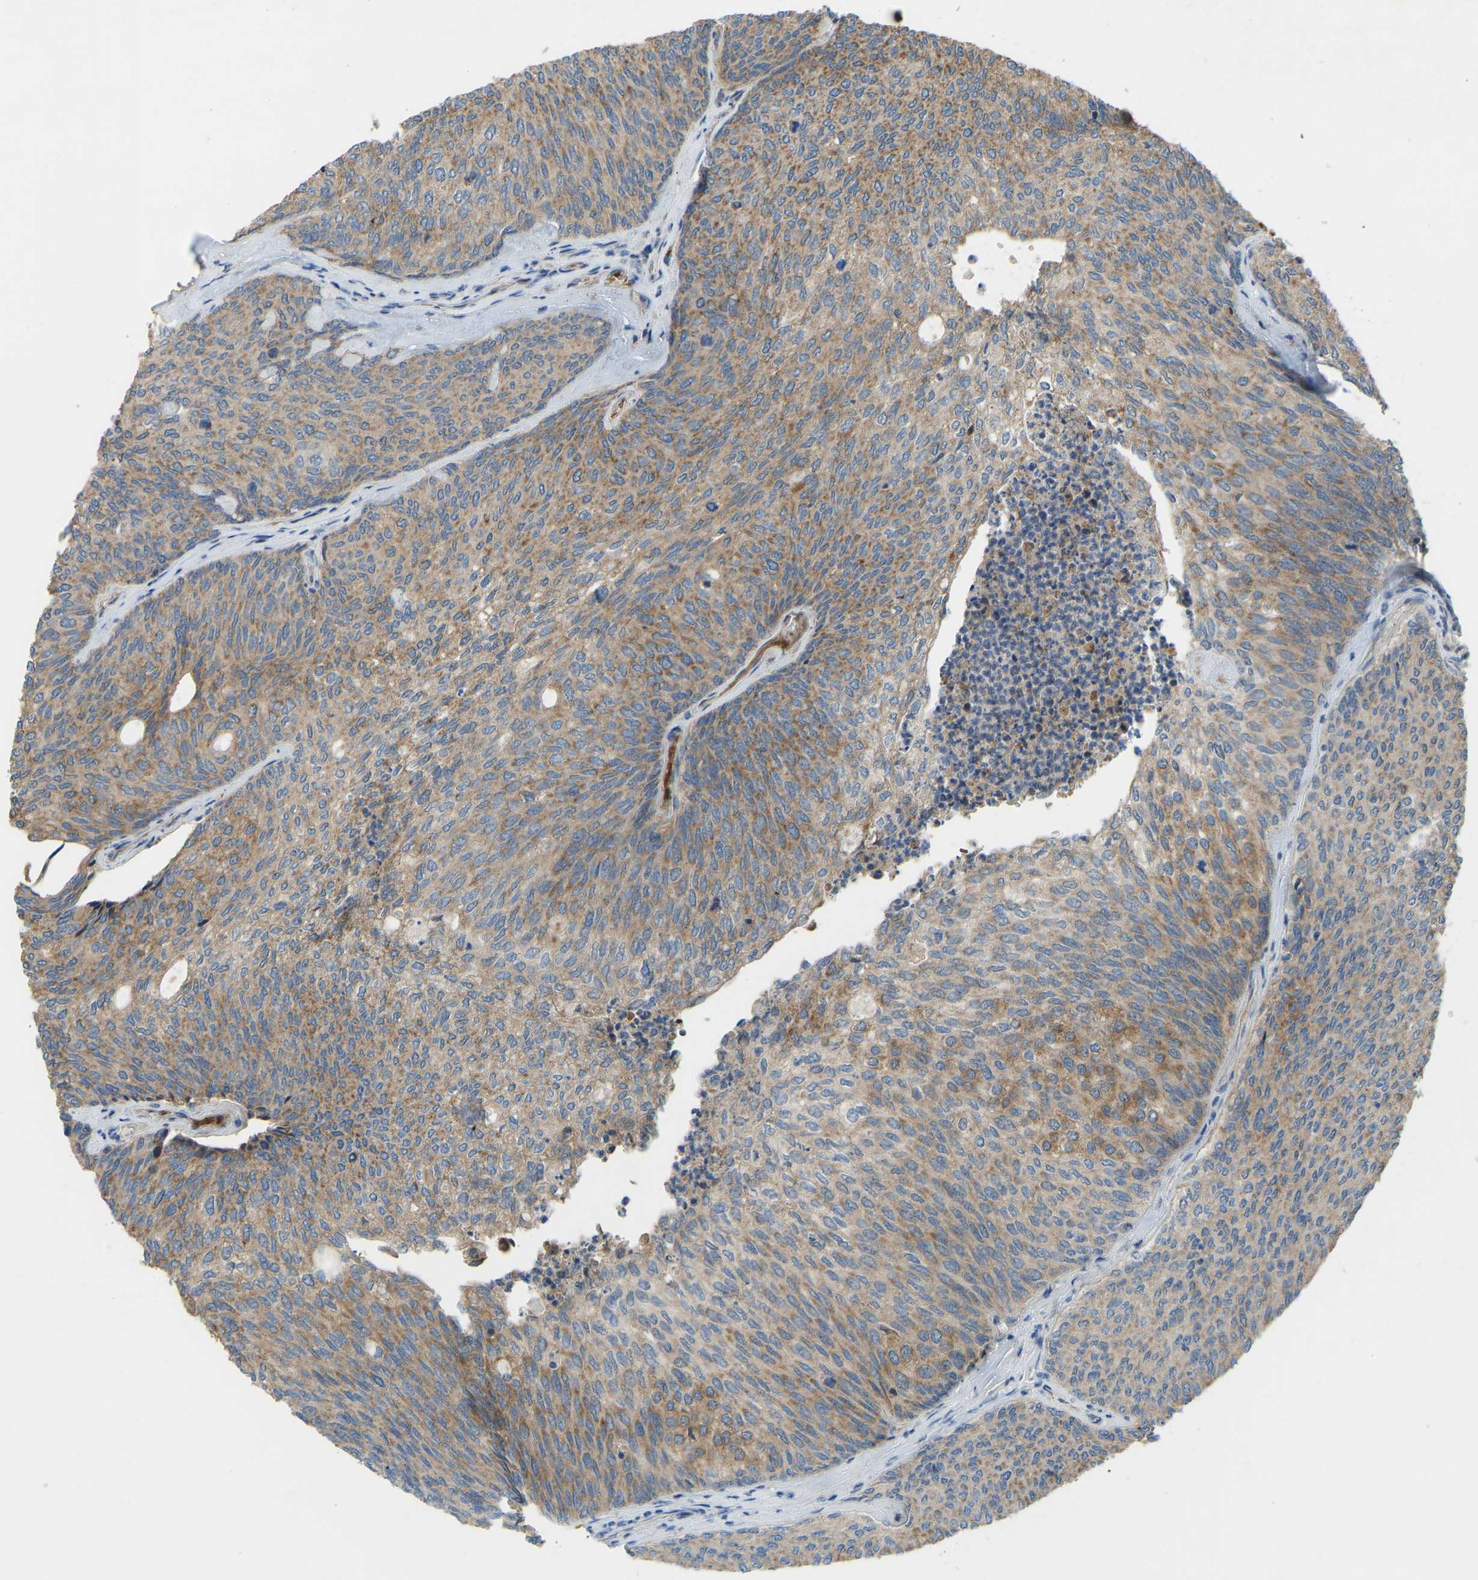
{"staining": {"intensity": "moderate", "quantity": ">75%", "location": "cytoplasmic/membranous"}, "tissue": "urothelial cancer", "cell_type": "Tumor cells", "image_type": "cancer", "snomed": [{"axis": "morphology", "description": "Urothelial carcinoma, Low grade"}, {"axis": "topography", "description": "Urinary bladder"}], "caption": "Tumor cells reveal medium levels of moderate cytoplasmic/membranous staining in approximately >75% of cells in human urothelial cancer.", "gene": "ZNF71", "patient": {"sex": "female", "age": 79}}